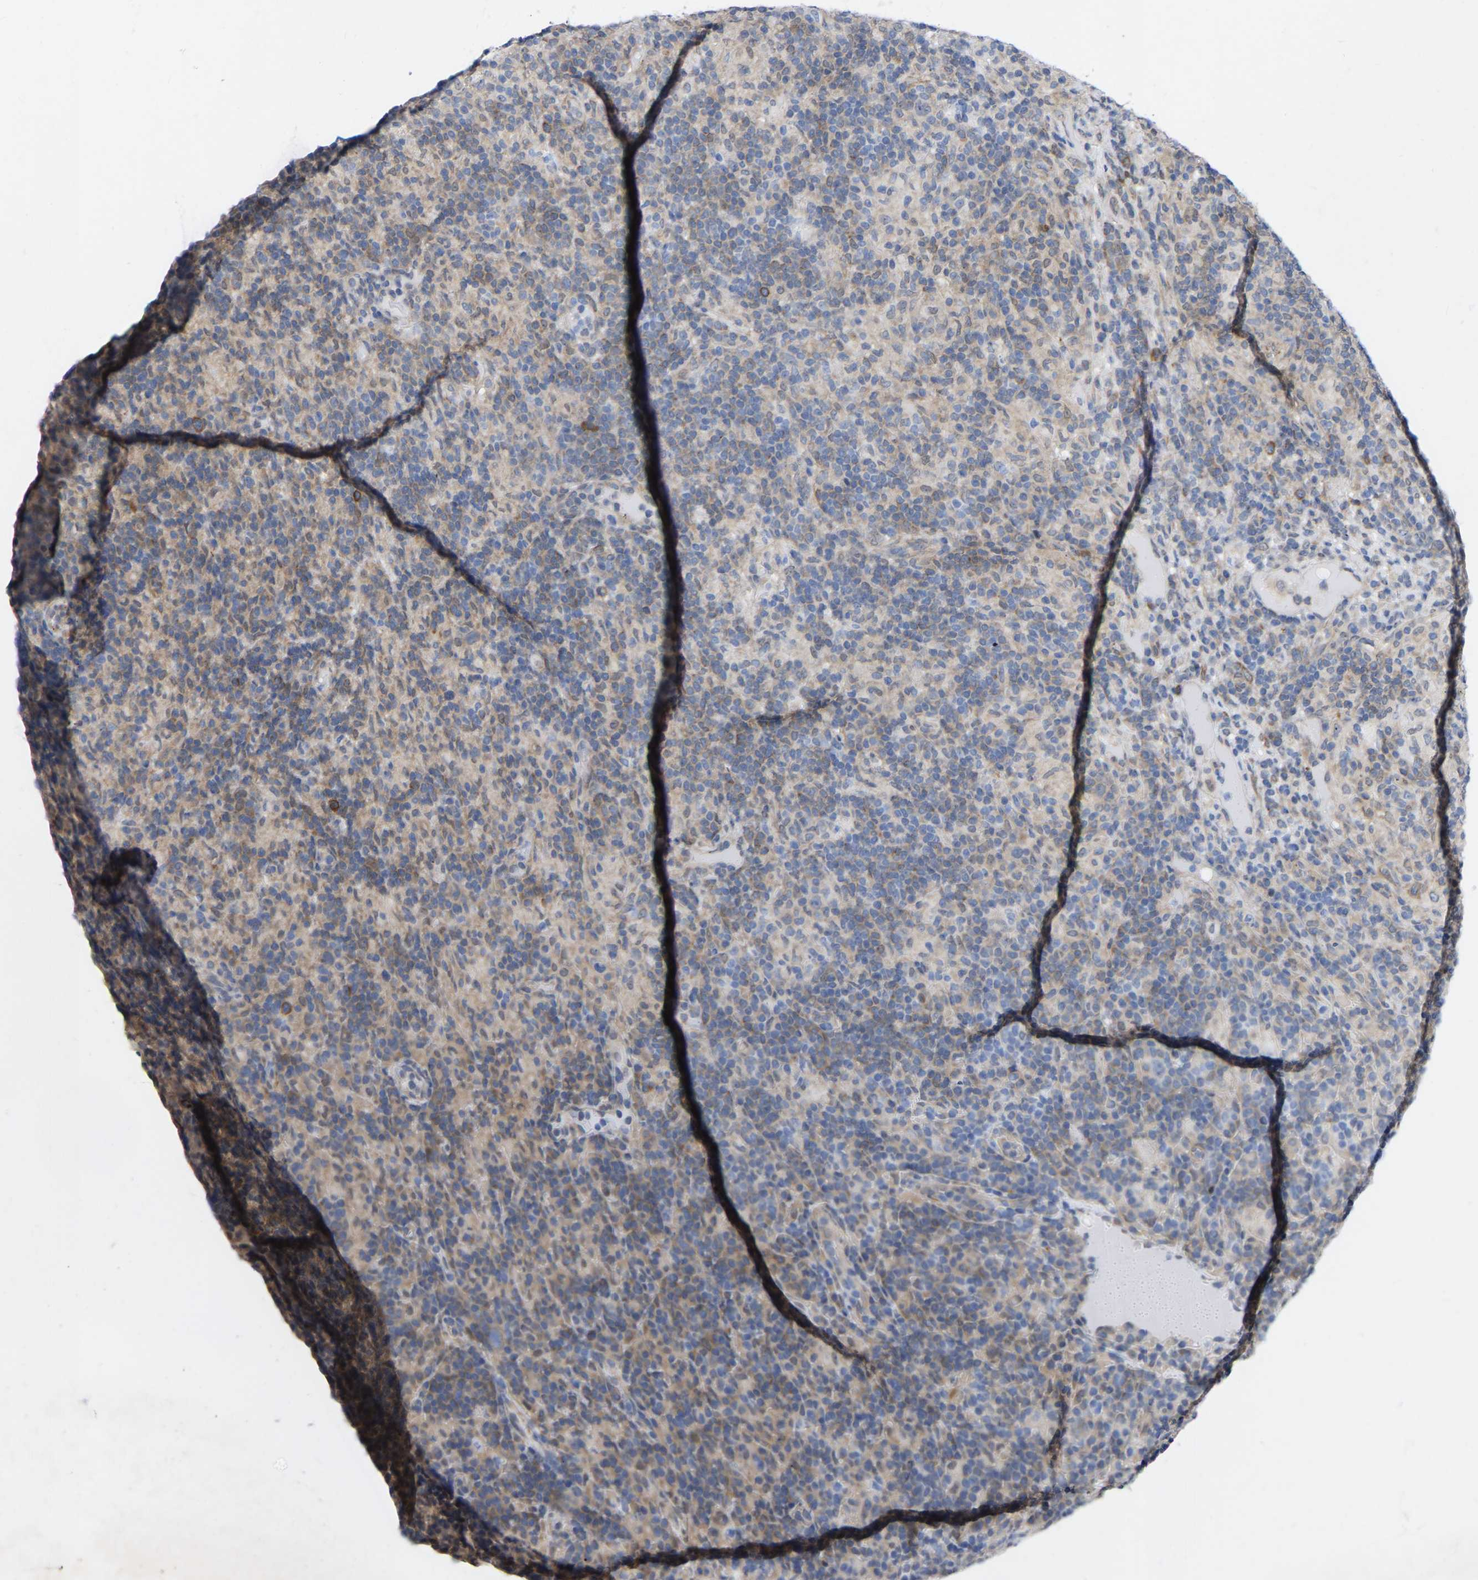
{"staining": {"intensity": "moderate", "quantity": "25%-75%", "location": "cytoplasmic/membranous"}, "tissue": "lymphoma", "cell_type": "Tumor cells", "image_type": "cancer", "snomed": [{"axis": "morphology", "description": "Hodgkin's disease, NOS"}, {"axis": "topography", "description": "Lymph node"}], "caption": "The immunohistochemical stain labels moderate cytoplasmic/membranous staining in tumor cells of lymphoma tissue.", "gene": "UBE4B", "patient": {"sex": "male", "age": 70}}